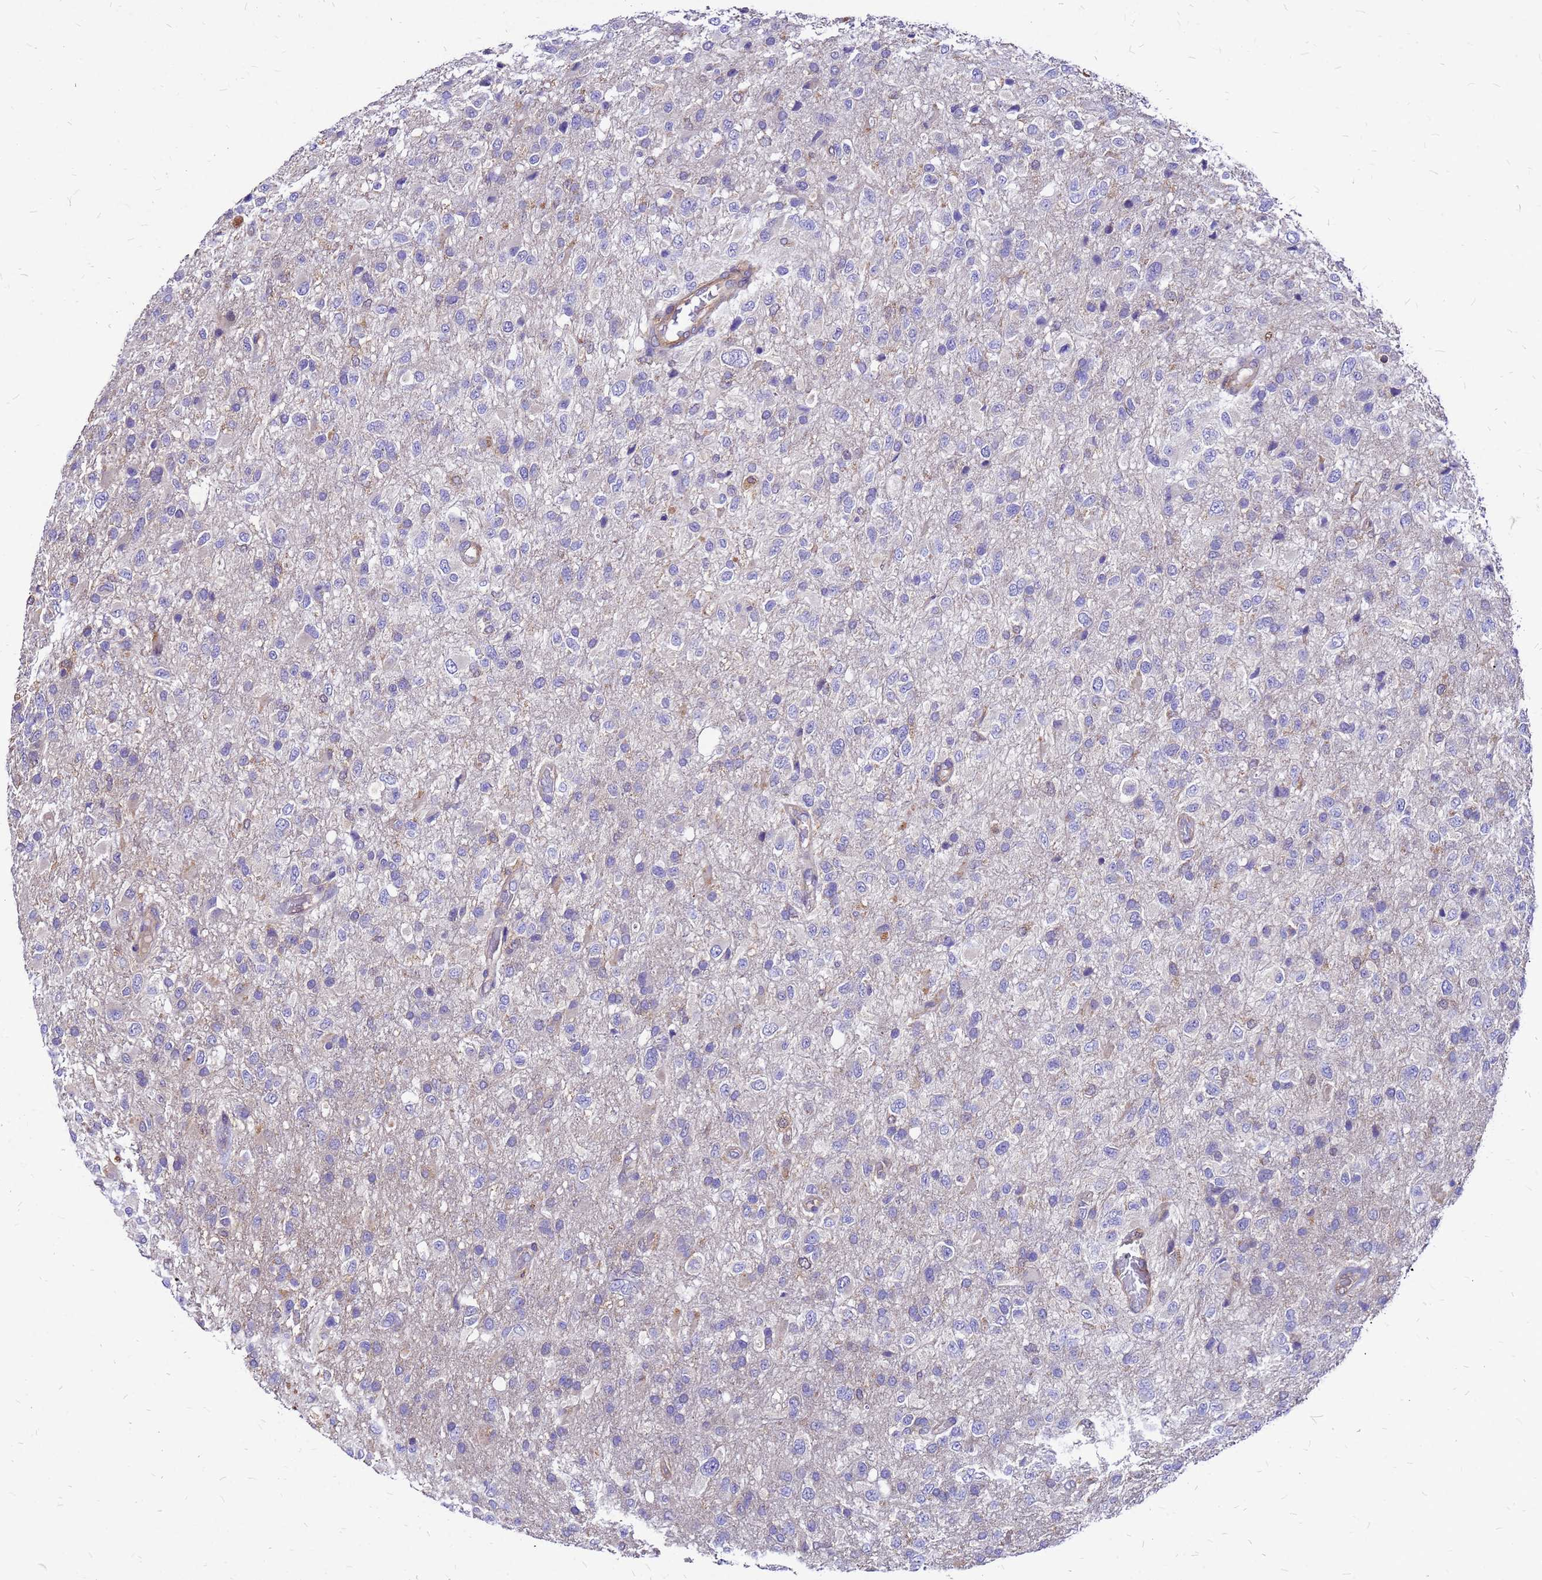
{"staining": {"intensity": "negative", "quantity": "none", "location": "none"}, "tissue": "glioma", "cell_type": "Tumor cells", "image_type": "cancer", "snomed": [{"axis": "morphology", "description": "Glioma, malignant, High grade"}, {"axis": "topography", "description": "Brain"}], "caption": "Micrograph shows no protein staining in tumor cells of glioma tissue.", "gene": "DUSP23", "patient": {"sex": "female", "age": 74}}